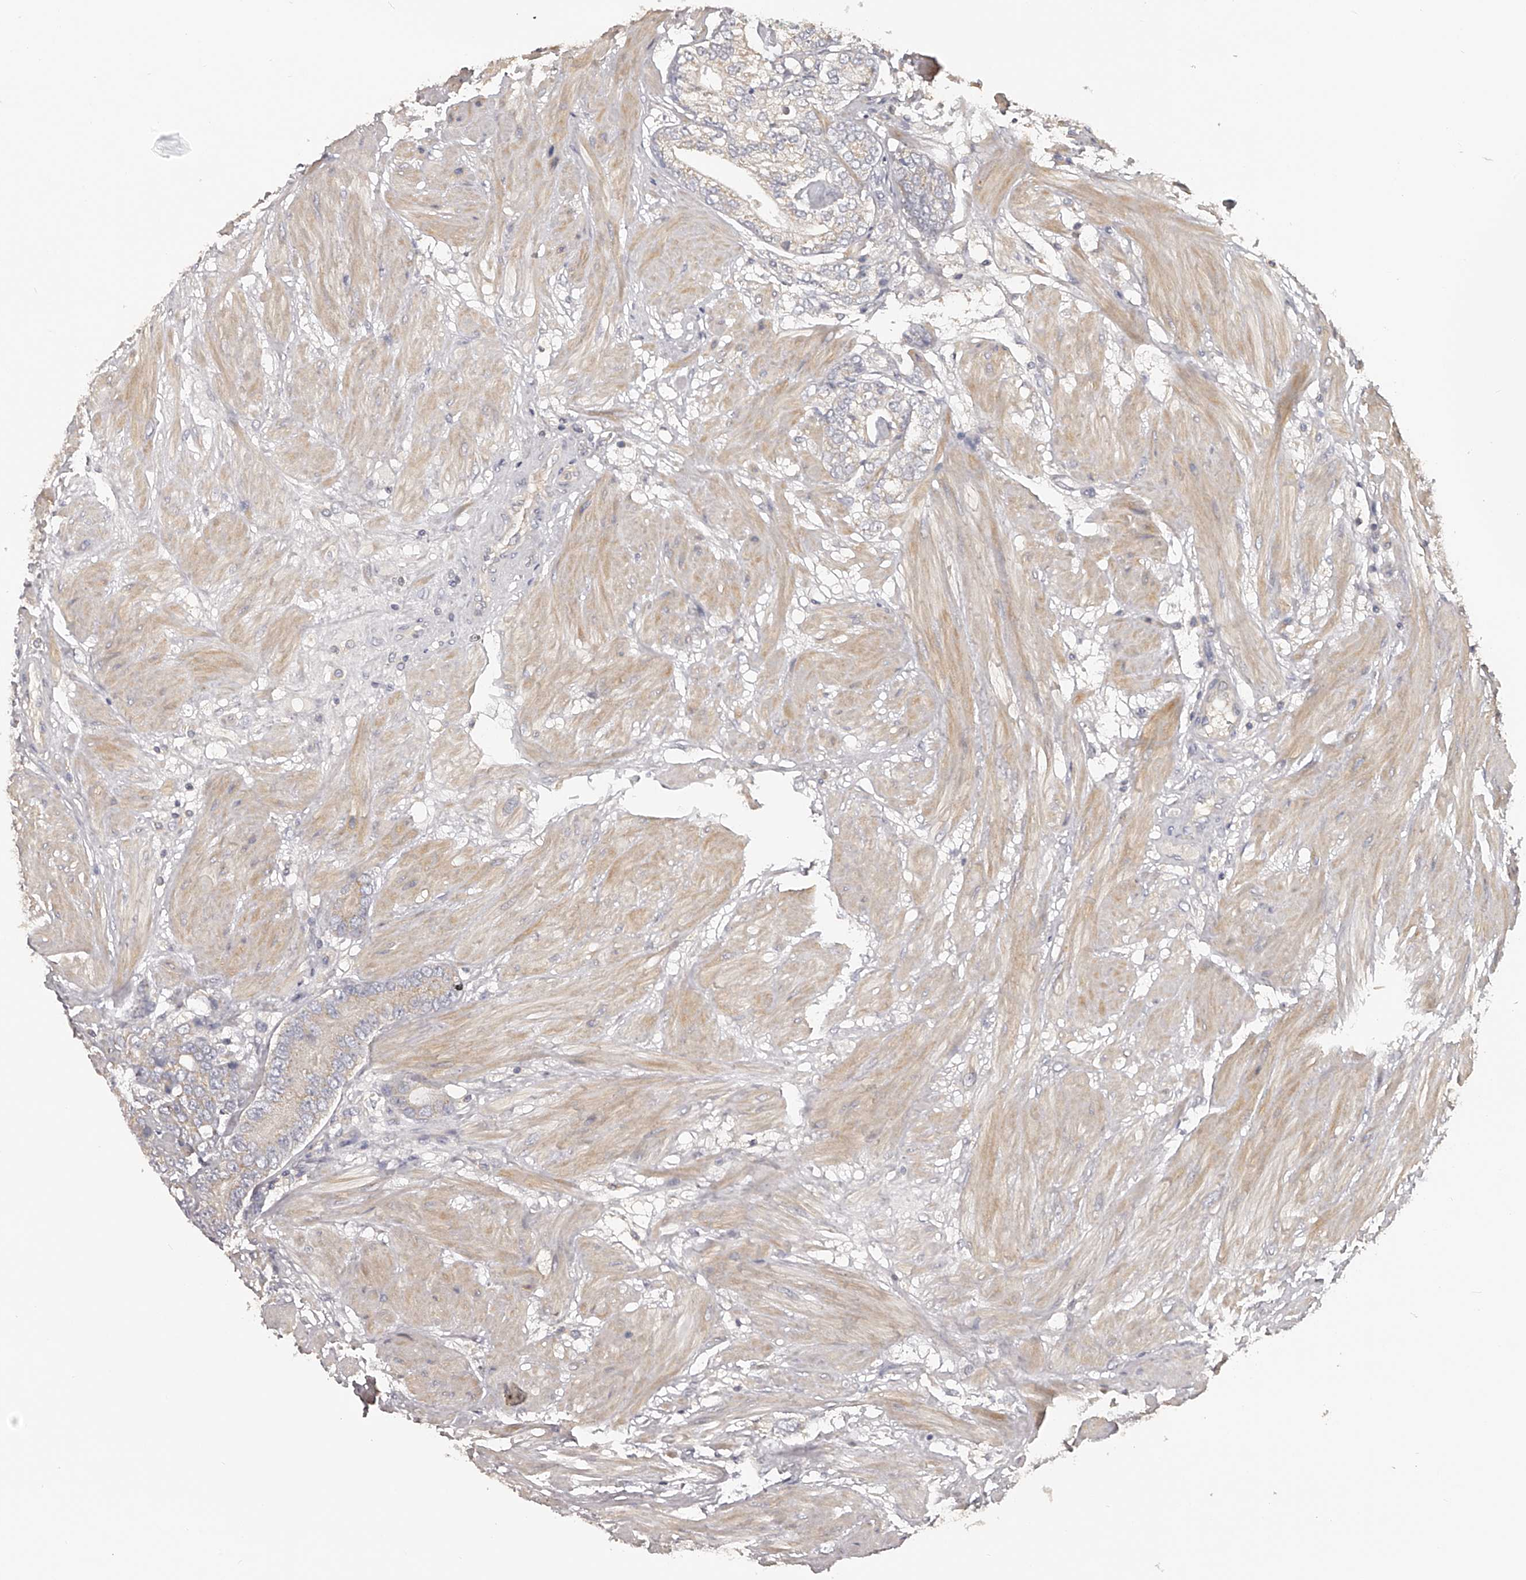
{"staining": {"intensity": "negative", "quantity": "none", "location": "none"}, "tissue": "prostate cancer", "cell_type": "Tumor cells", "image_type": "cancer", "snomed": [{"axis": "morphology", "description": "Adenocarcinoma, High grade"}, {"axis": "topography", "description": "Prostate"}], "caption": "The micrograph reveals no significant staining in tumor cells of prostate cancer (high-grade adenocarcinoma).", "gene": "TNN", "patient": {"sex": "male", "age": 50}}